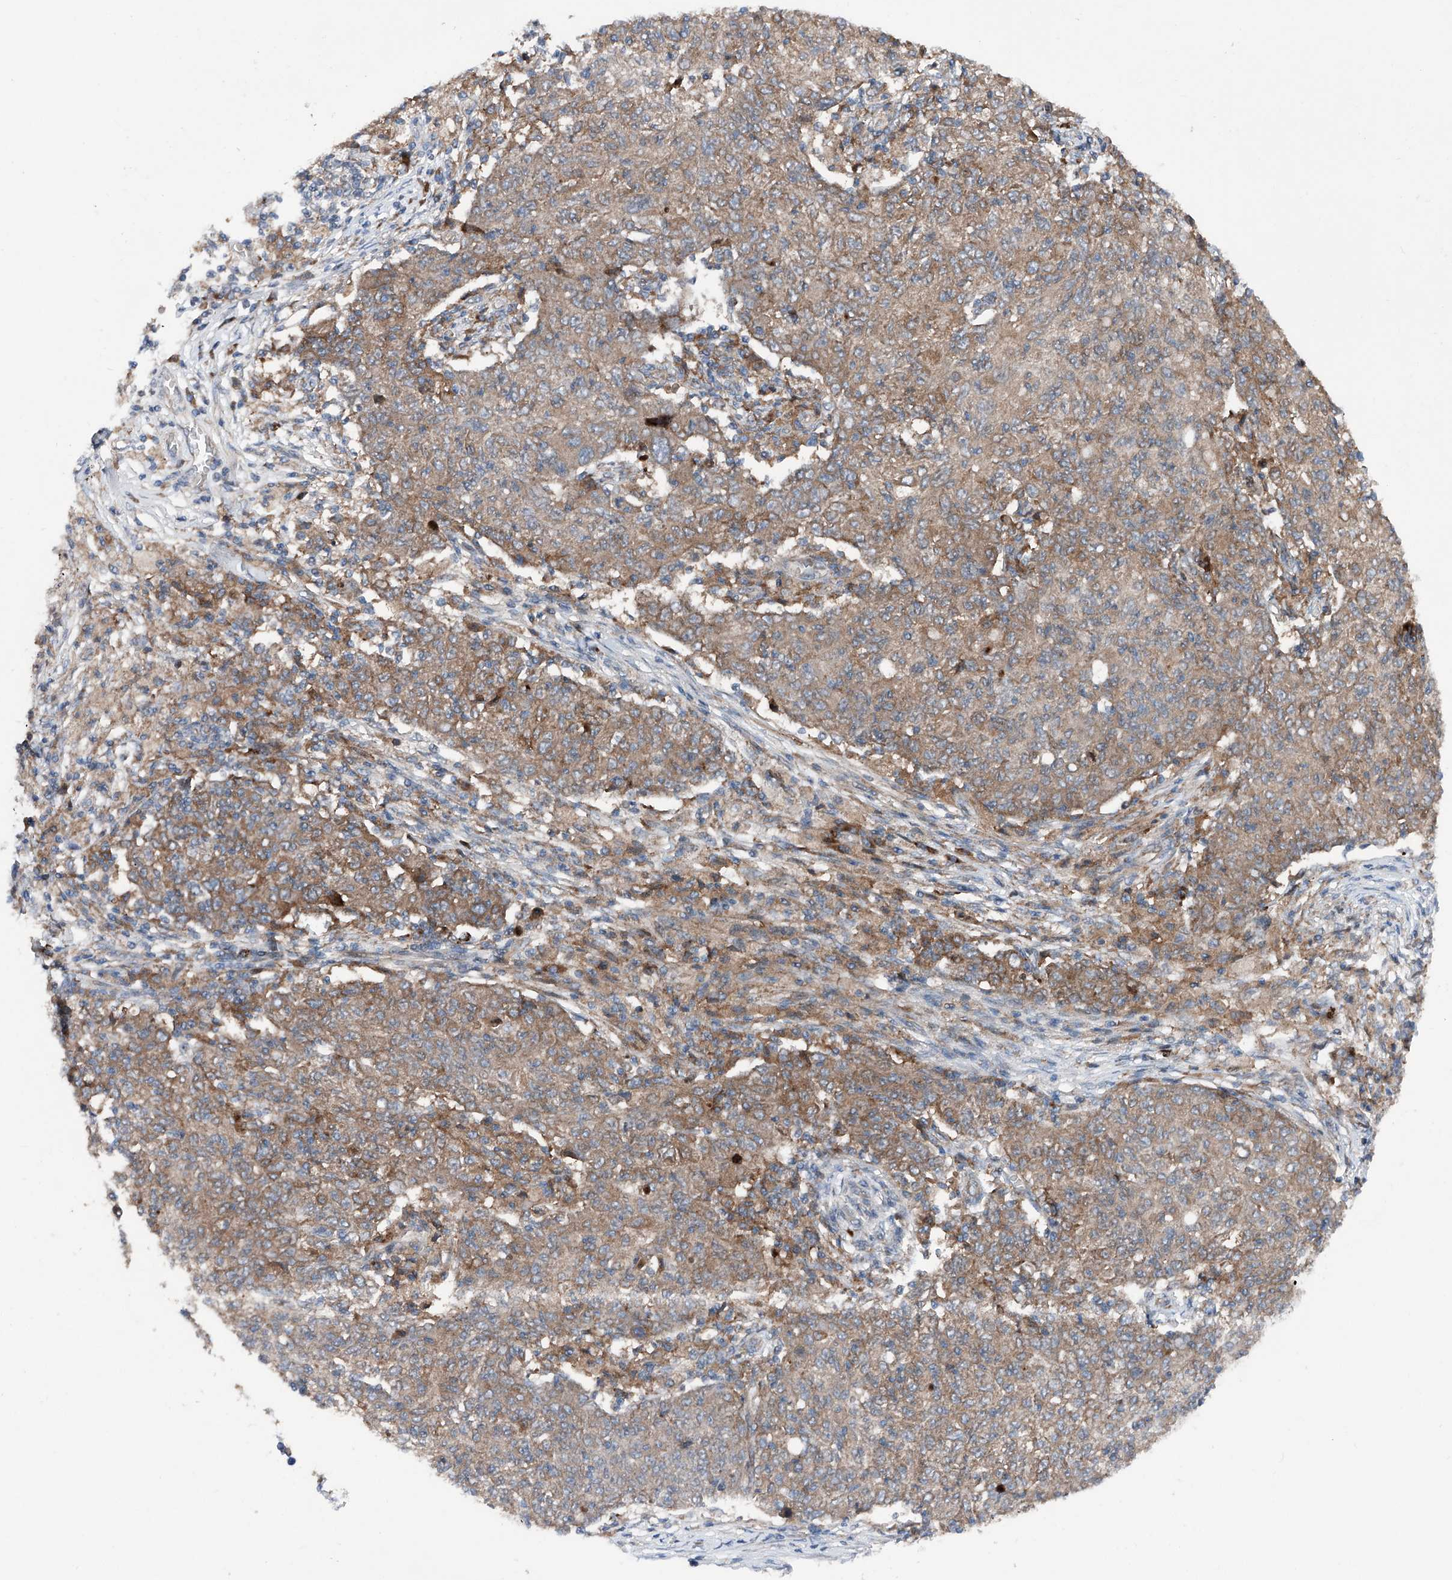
{"staining": {"intensity": "moderate", "quantity": ">75%", "location": "cytoplasmic/membranous"}, "tissue": "ovarian cancer", "cell_type": "Tumor cells", "image_type": "cancer", "snomed": [{"axis": "morphology", "description": "Carcinoma, endometroid"}, {"axis": "topography", "description": "Ovary"}], "caption": "The immunohistochemical stain labels moderate cytoplasmic/membranous staining in tumor cells of ovarian endometroid carcinoma tissue. (DAB = brown stain, brightfield microscopy at high magnification).", "gene": "DAD1", "patient": {"sex": "female", "age": 42}}